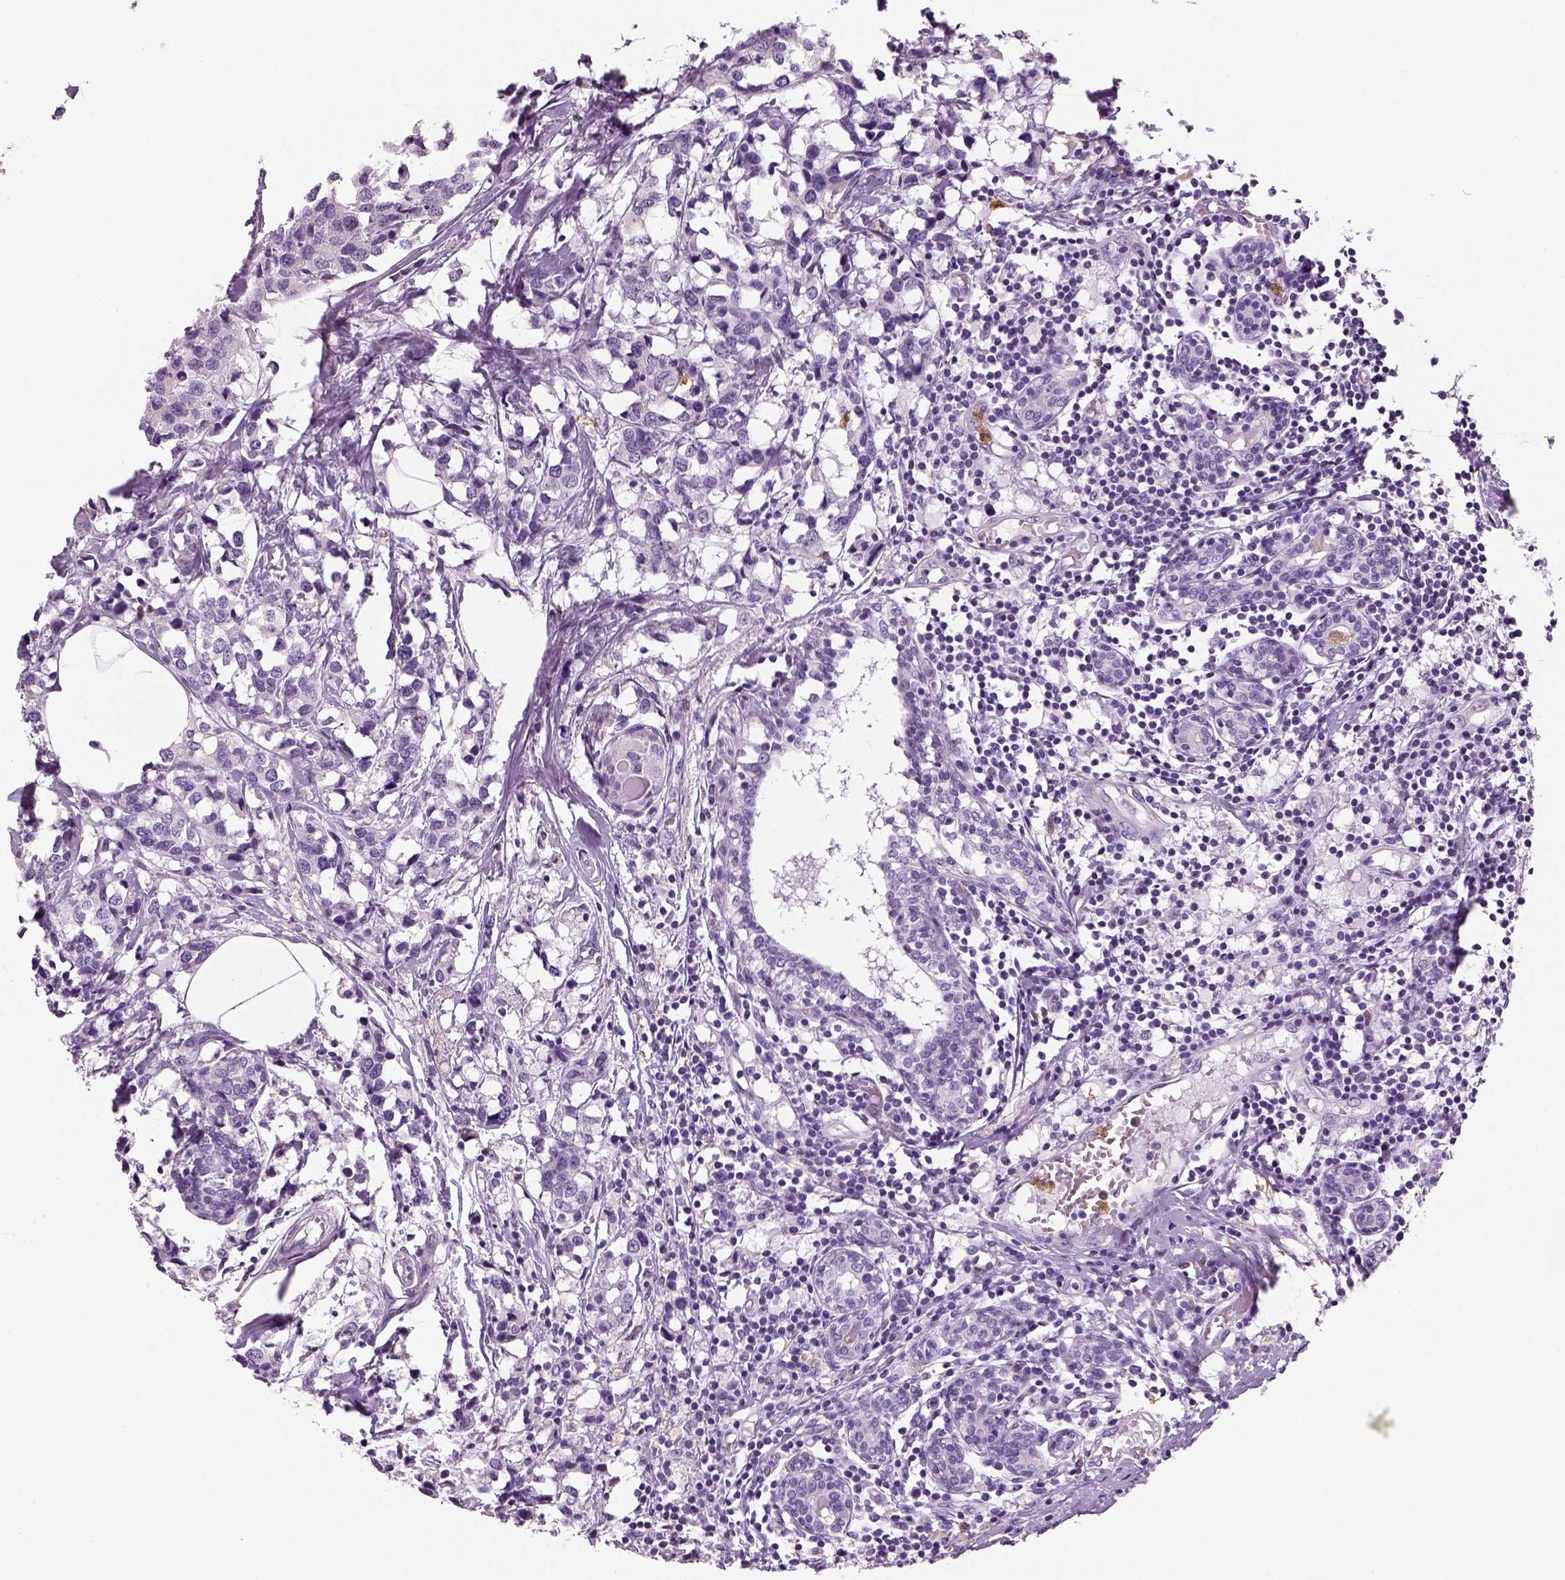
{"staining": {"intensity": "negative", "quantity": "none", "location": "none"}, "tissue": "breast cancer", "cell_type": "Tumor cells", "image_type": "cancer", "snomed": [{"axis": "morphology", "description": "Lobular carcinoma"}, {"axis": "topography", "description": "Breast"}], "caption": "Immunohistochemistry (IHC) image of human breast cancer (lobular carcinoma) stained for a protein (brown), which displays no staining in tumor cells. (DAB immunohistochemistry, high magnification).", "gene": "NECAB2", "patient": {"sex": "female", "age": 59}}